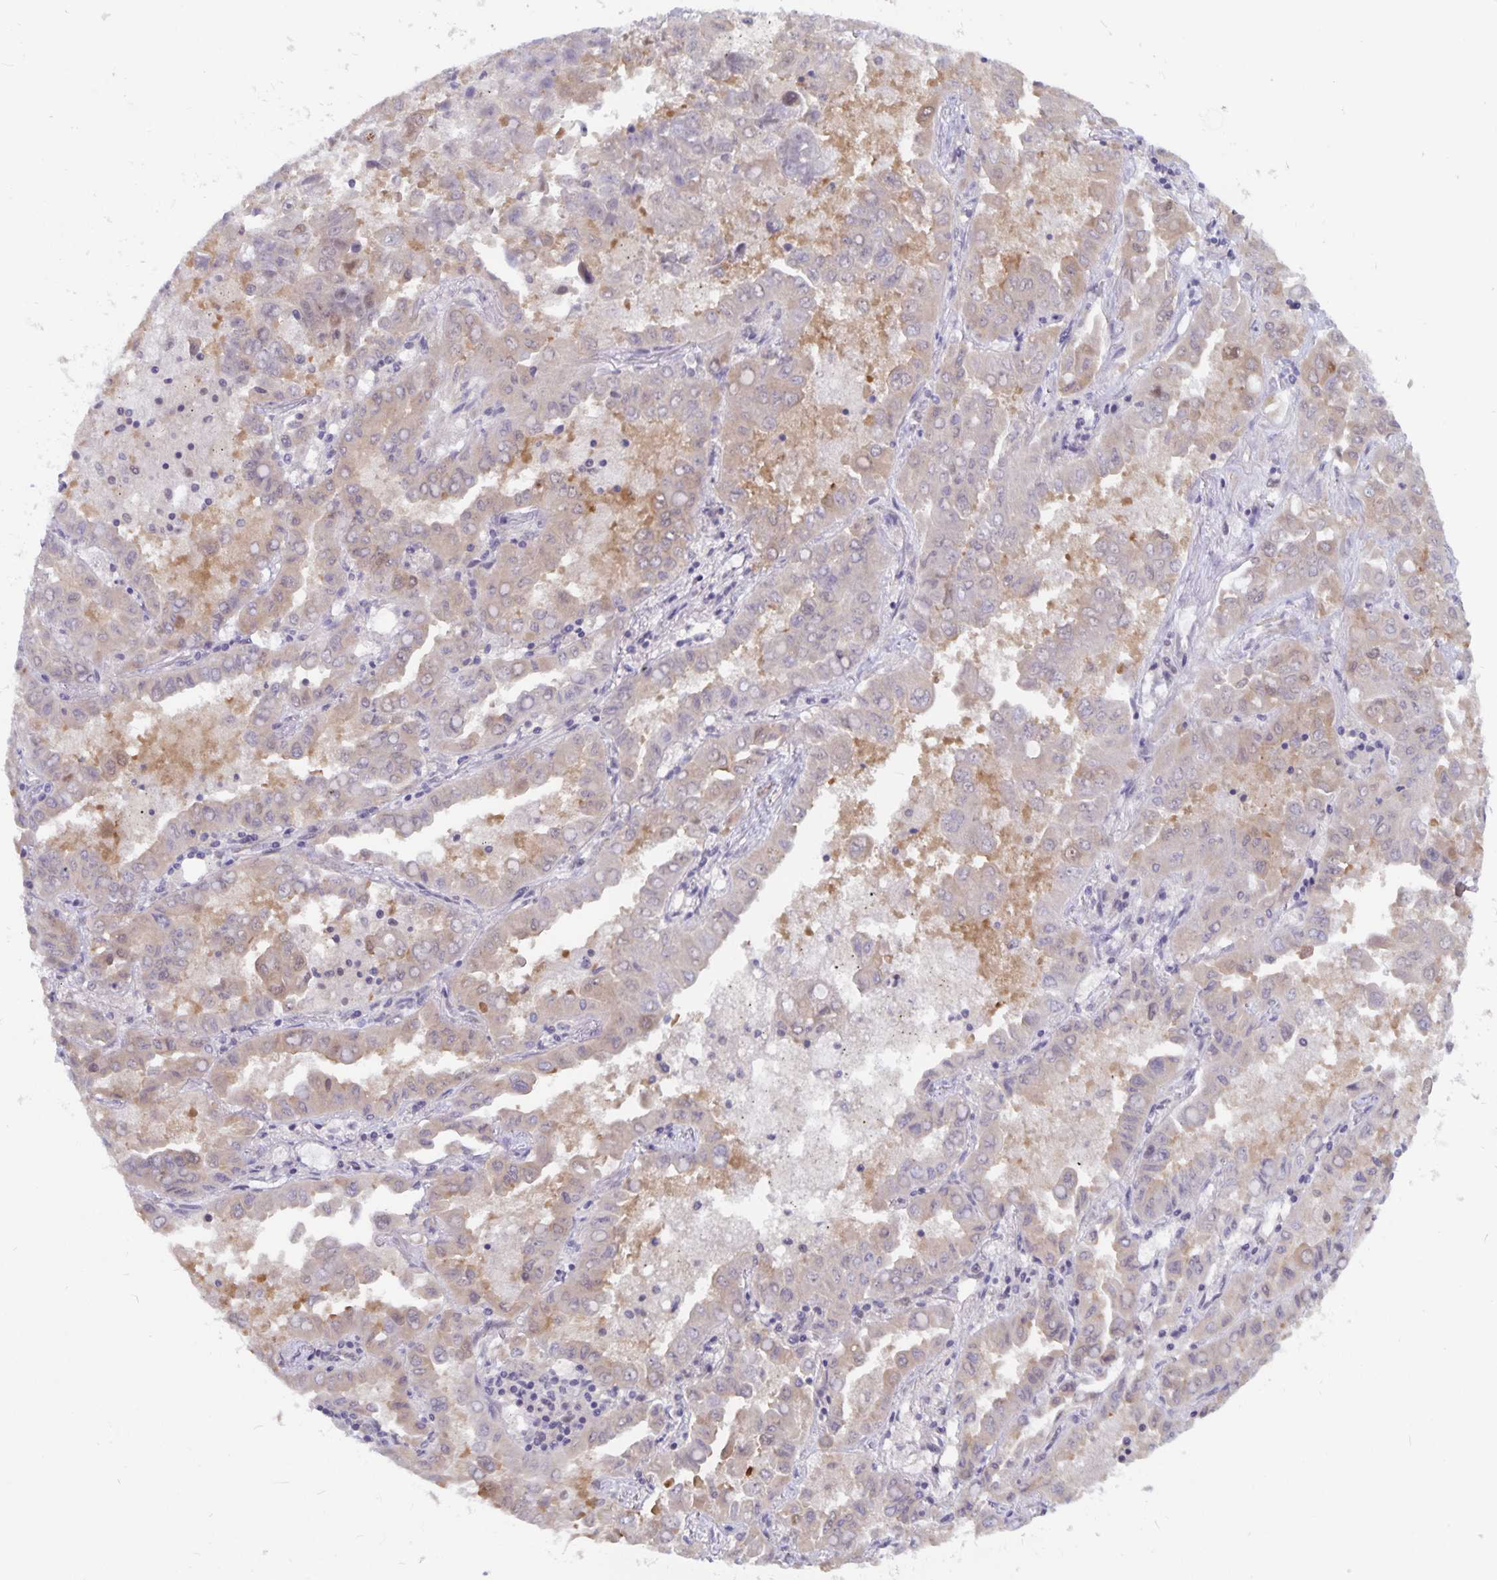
{"staining": {"intensity": "negative", "quantity": "none", "location": "none"}, "tissue": "lung cancer", "cell_type": "Tumor cells", "image_type": "cancer", "snomed": [{"axis": "morphology", "description": "Adenocarcinoma, NOS"}, {"axis": "topography", "description": "Lung"}], "caption": "DAB (3,3'-diaminobenzidine) immunohistochemical staining of human adenocarcinoma (lung) displays no significant positivity in tumor cells.", "gene": "BAG6", "patient": {"sex": "male", "age": 64}}